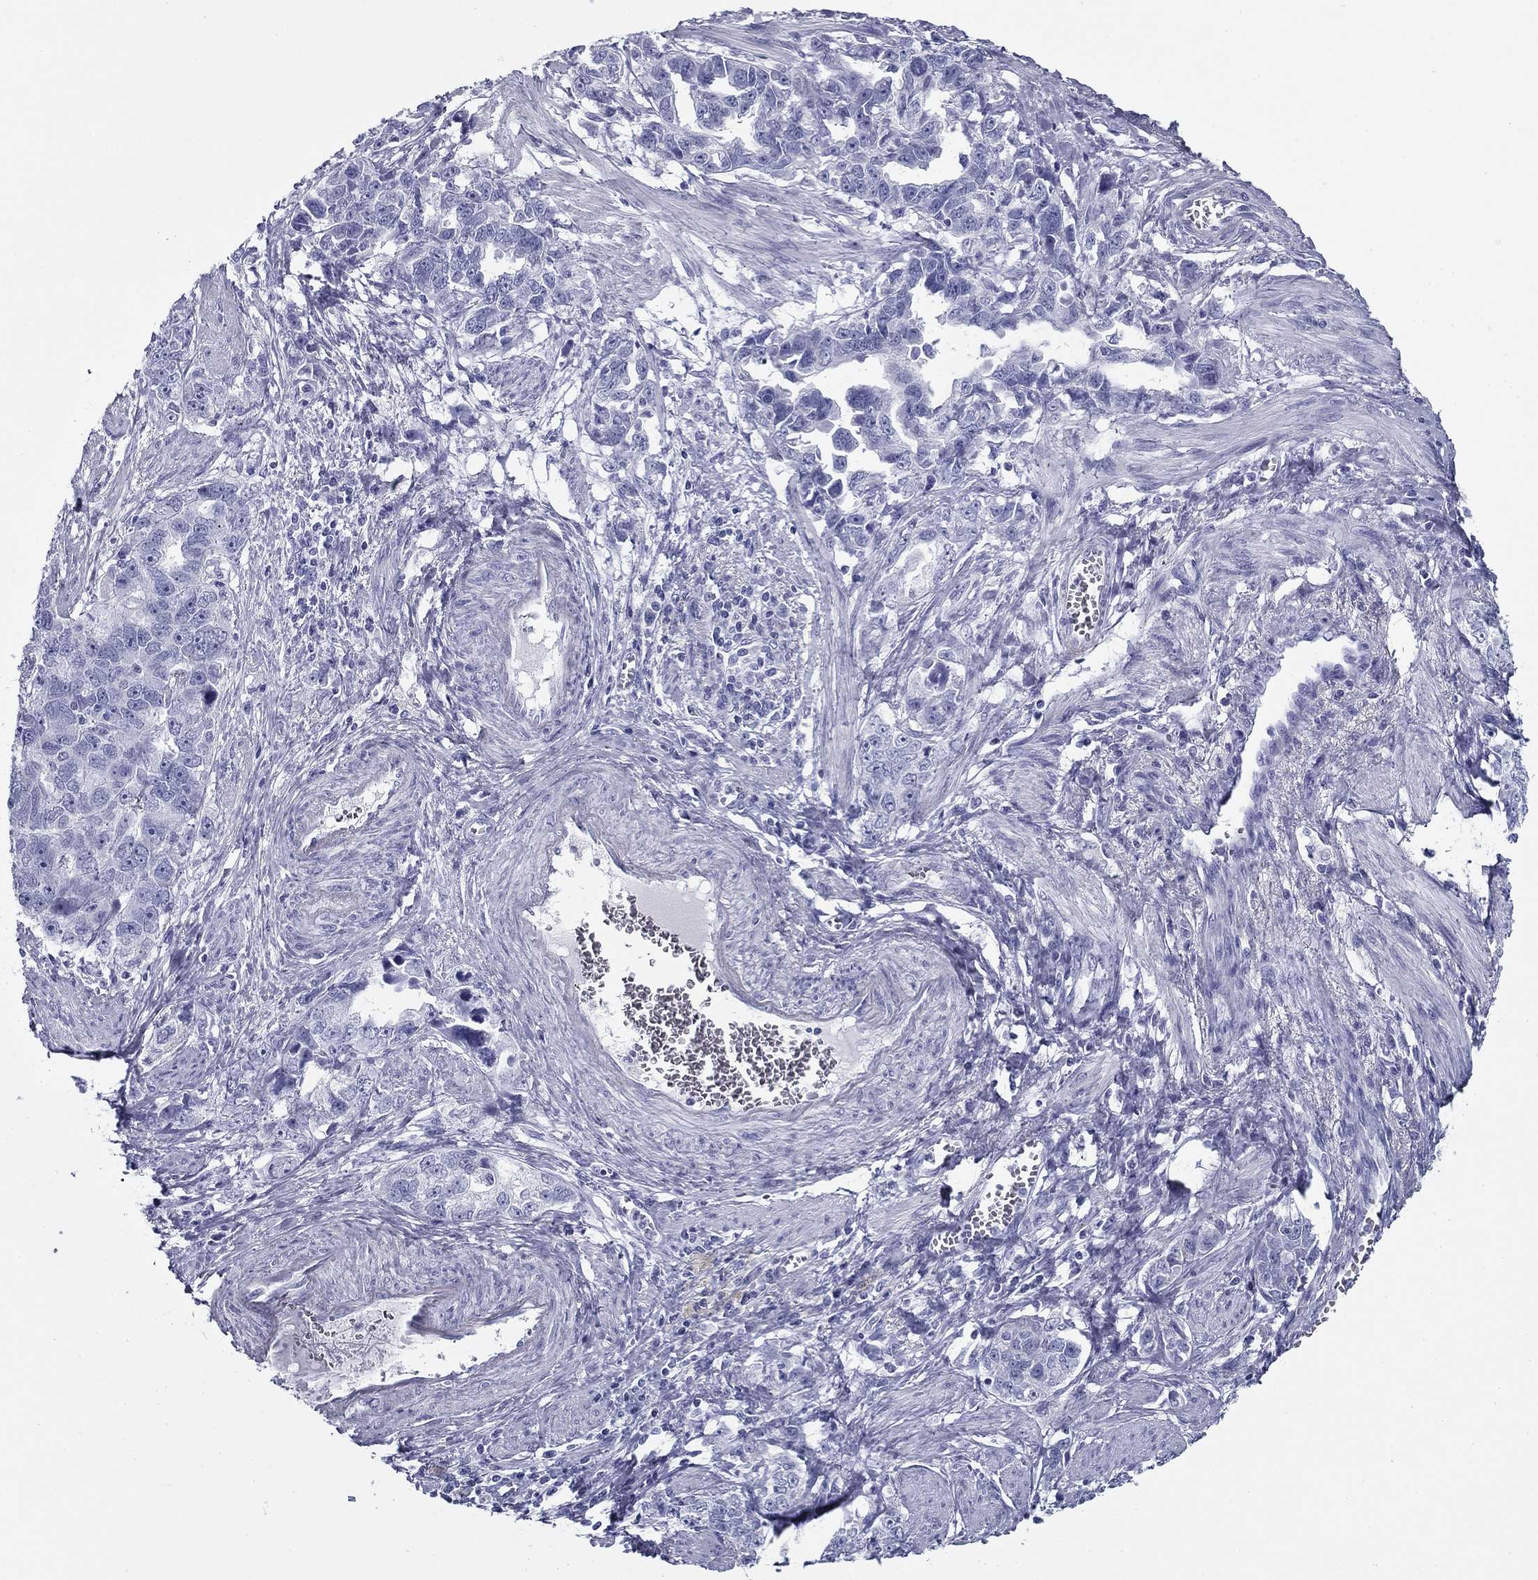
{"staining": {"intensity": "negative", "quantity": "none", "location": "none"}, "tissue": "ovarian cancer", "cell_type": "Tumor cells", "image_type": "cancer", "snomed": [{"axis": "morphology", "description": "Cystadenocarcinoma, serous, NOS"}, {"axis": "topography", "description": "Ovary"}], "caption": "Immunohistochemistry (IHC) micrograph of ovarian cancer stained for a protein (brown), which reveals no staining in tumor cells.", "gene": "ZP2", "patient": {"sex": "female", "age": 51}}